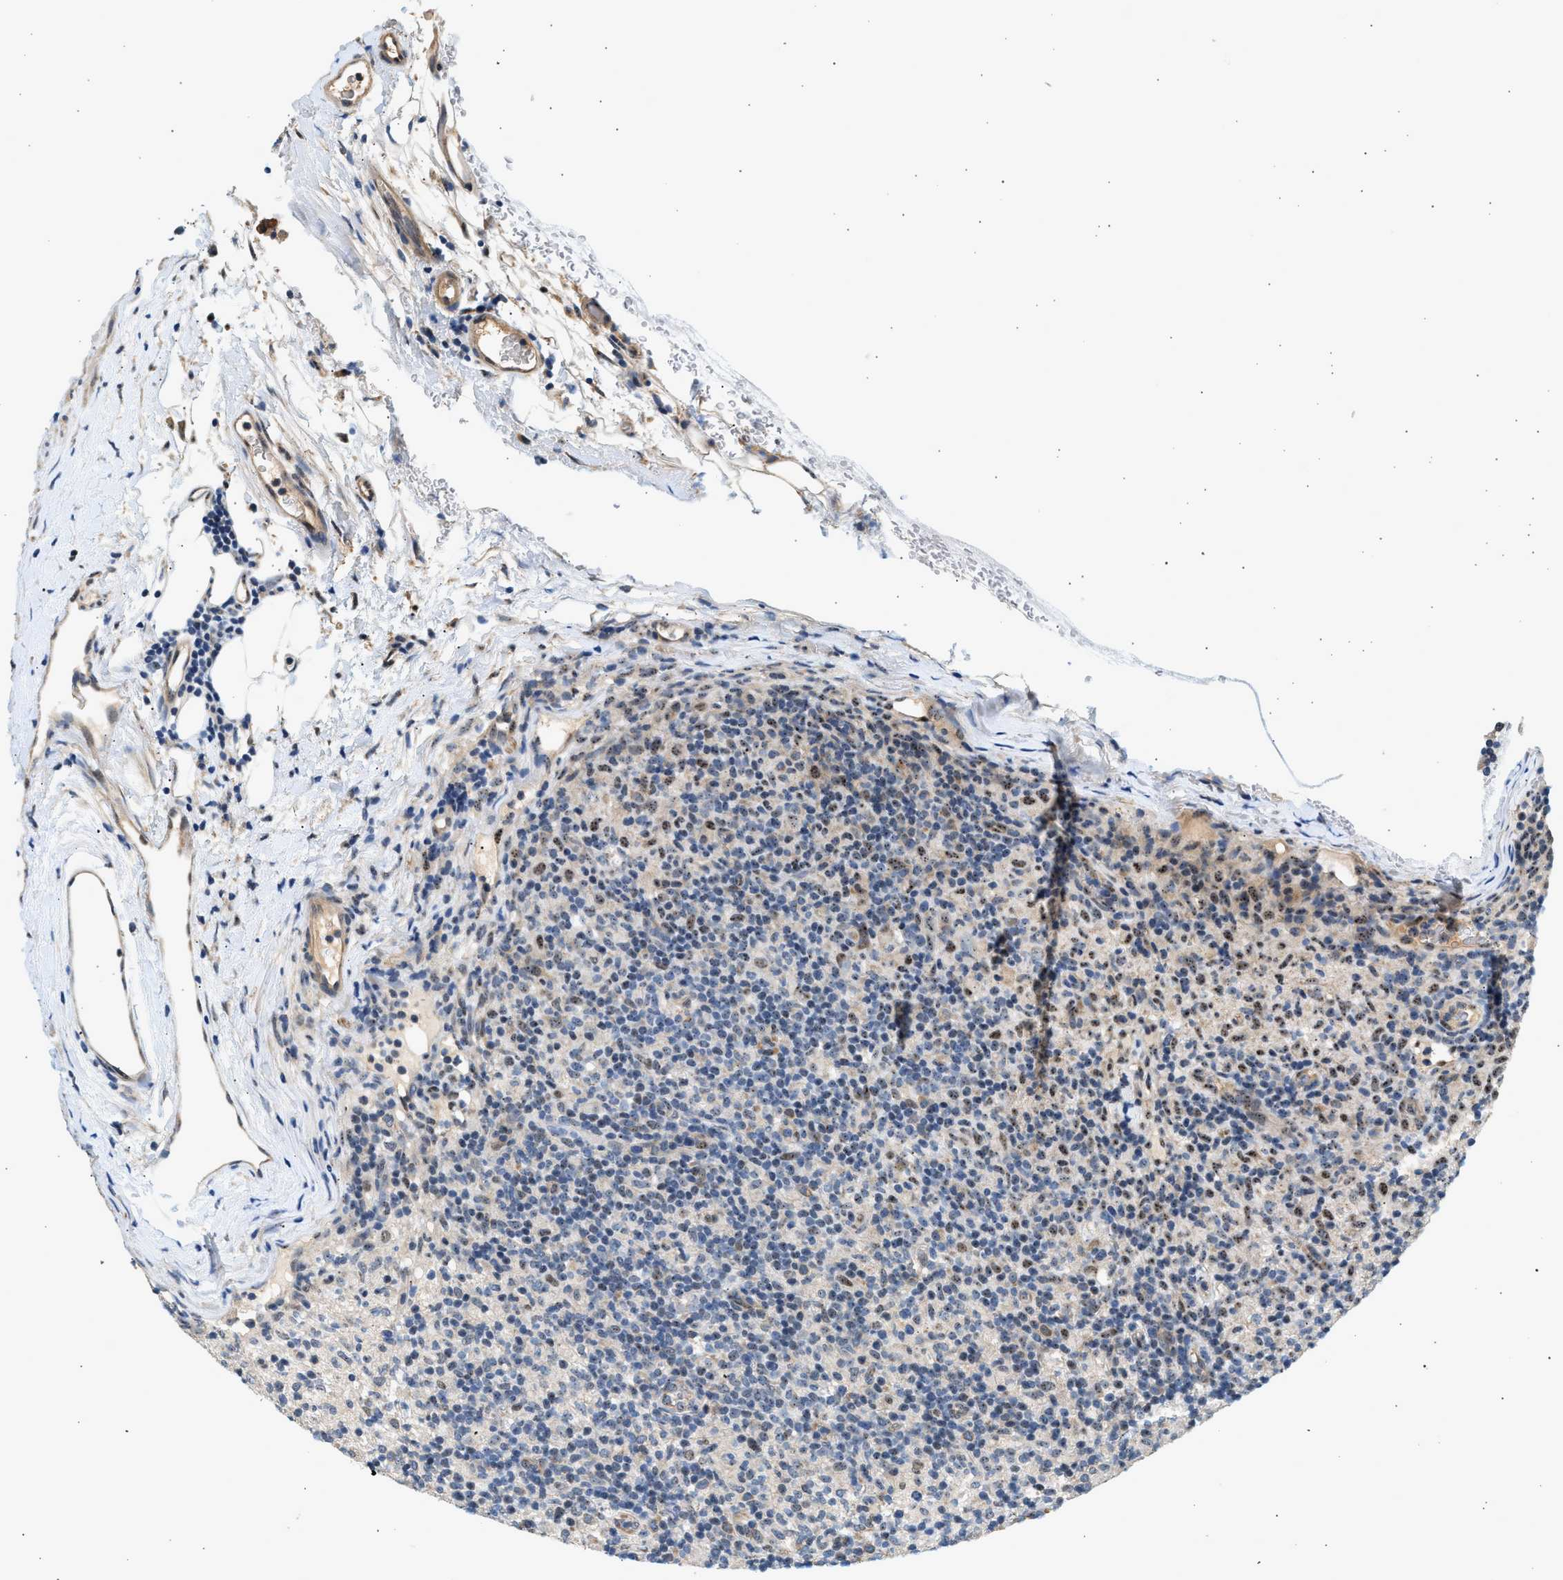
{"staining": {"intensity": "weak", "quantity": "25%-75%", "location": "nuclear"}, "tissue": "lymphoma", "cell_type": "Tumor cells", "image_type": "cancer", "snomed": [{"axis": "morphology", "description": "Hodgkin's disease, NOS"}, {"axis": "topography", "description": "Lymph node"}], "caption": "Protein expression analysis of human lymphoma reveals weak nuclear staining in approximately 25%-75% of tumor cells. (IHC, brightfield microscopy, high magnification).", "gene": "WDR31", "patient": {"sex": "male", "age": 70}}